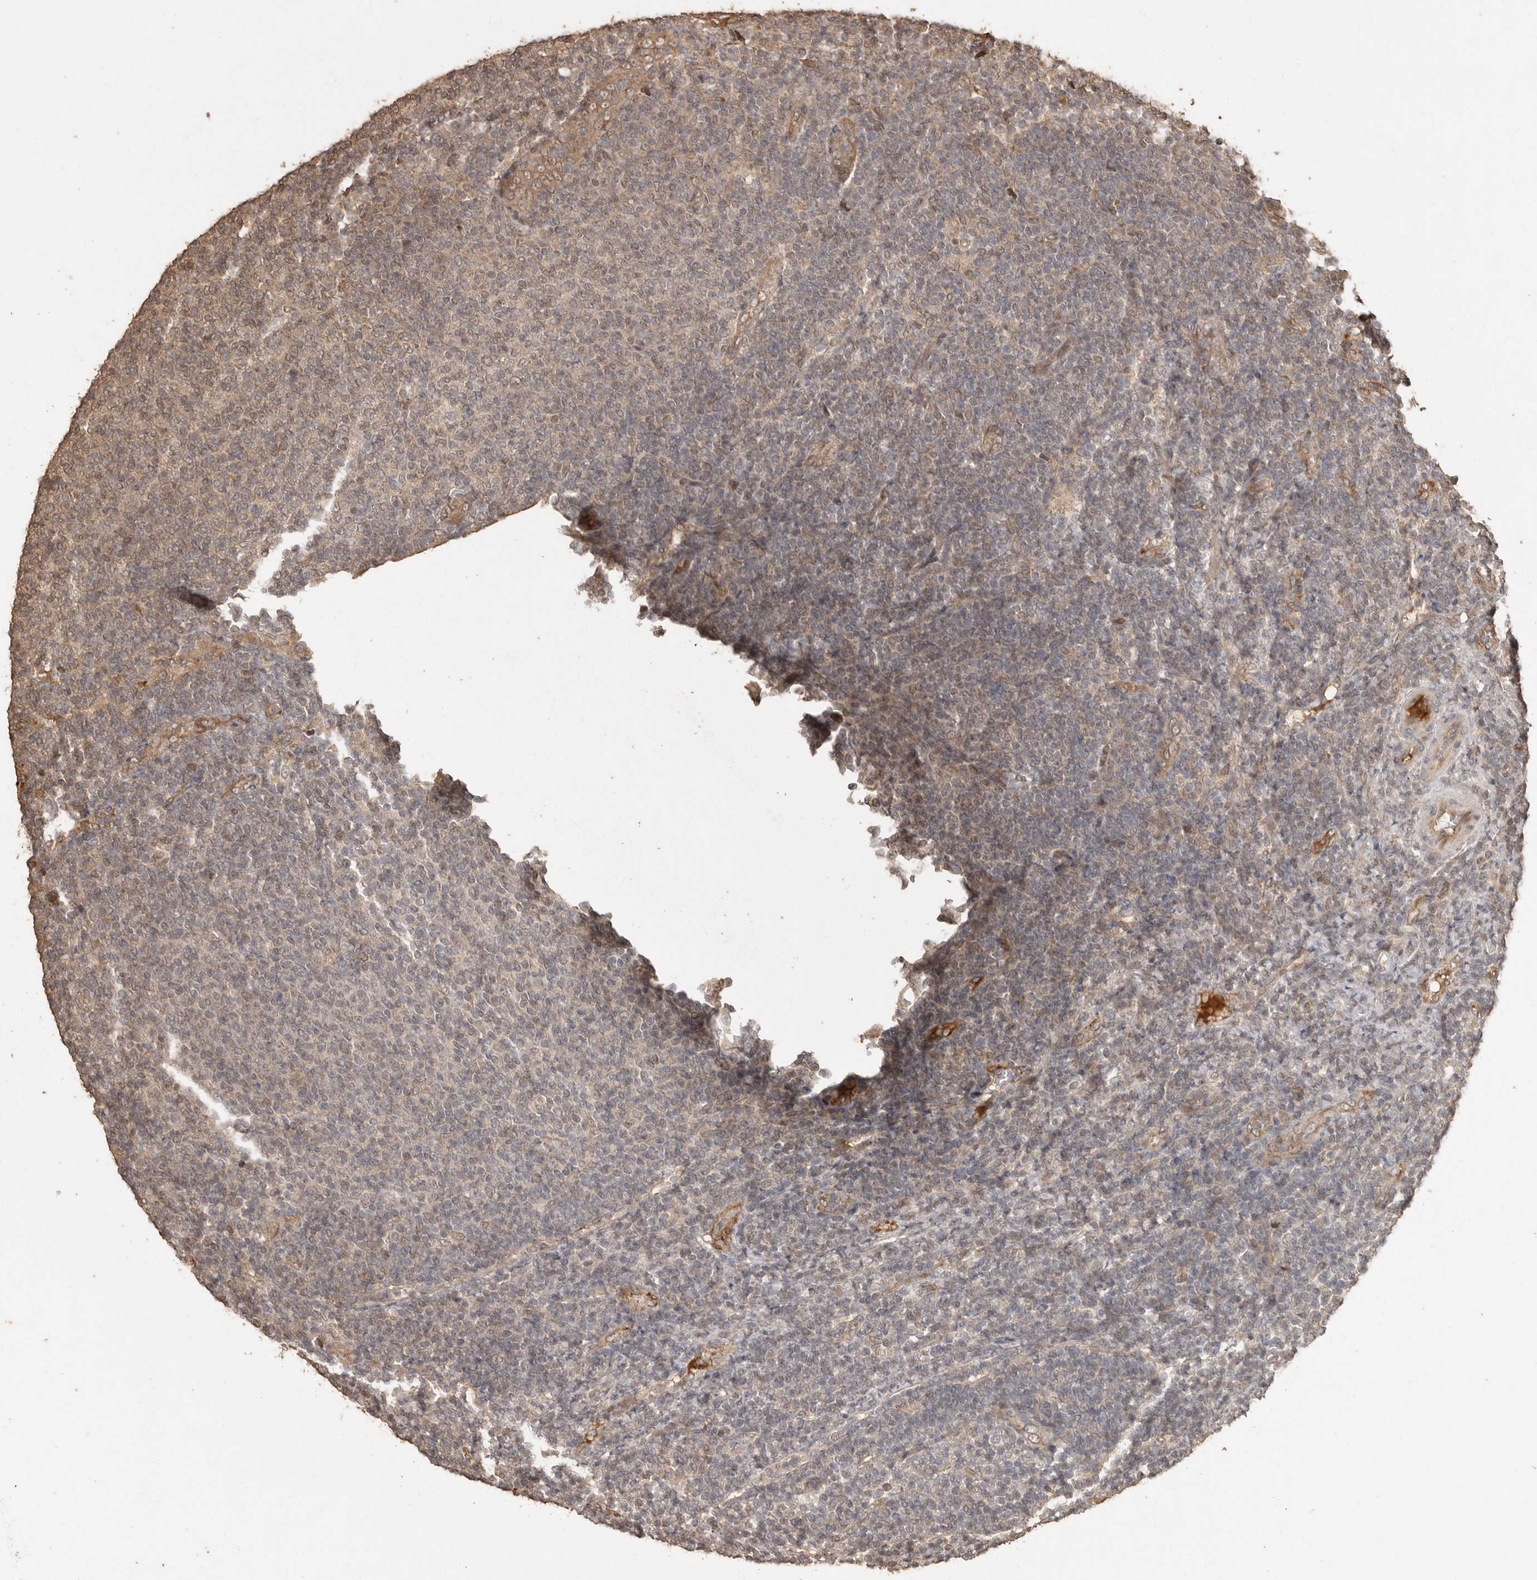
{"staining": {"intensity": "weak", "quantity": "<25%", "location": "cytoplasmic/membranous,nuclear"}, "tissue": "lymphoma", "cell_type": "Tumor cells", "image_type": "cancer", "snomed": [{"axis": "morphology", "description": "Malignant lymphoma, non-Hodgkin's type, Low grade"}, {"axis": "topography", "description": "Lymph node"}], "caption": "The photomicrograph reveals no significant staining in tumor cells of lymphoma.", "gene": "NUP43", "patient": {"sex": "male", "age": 66}}